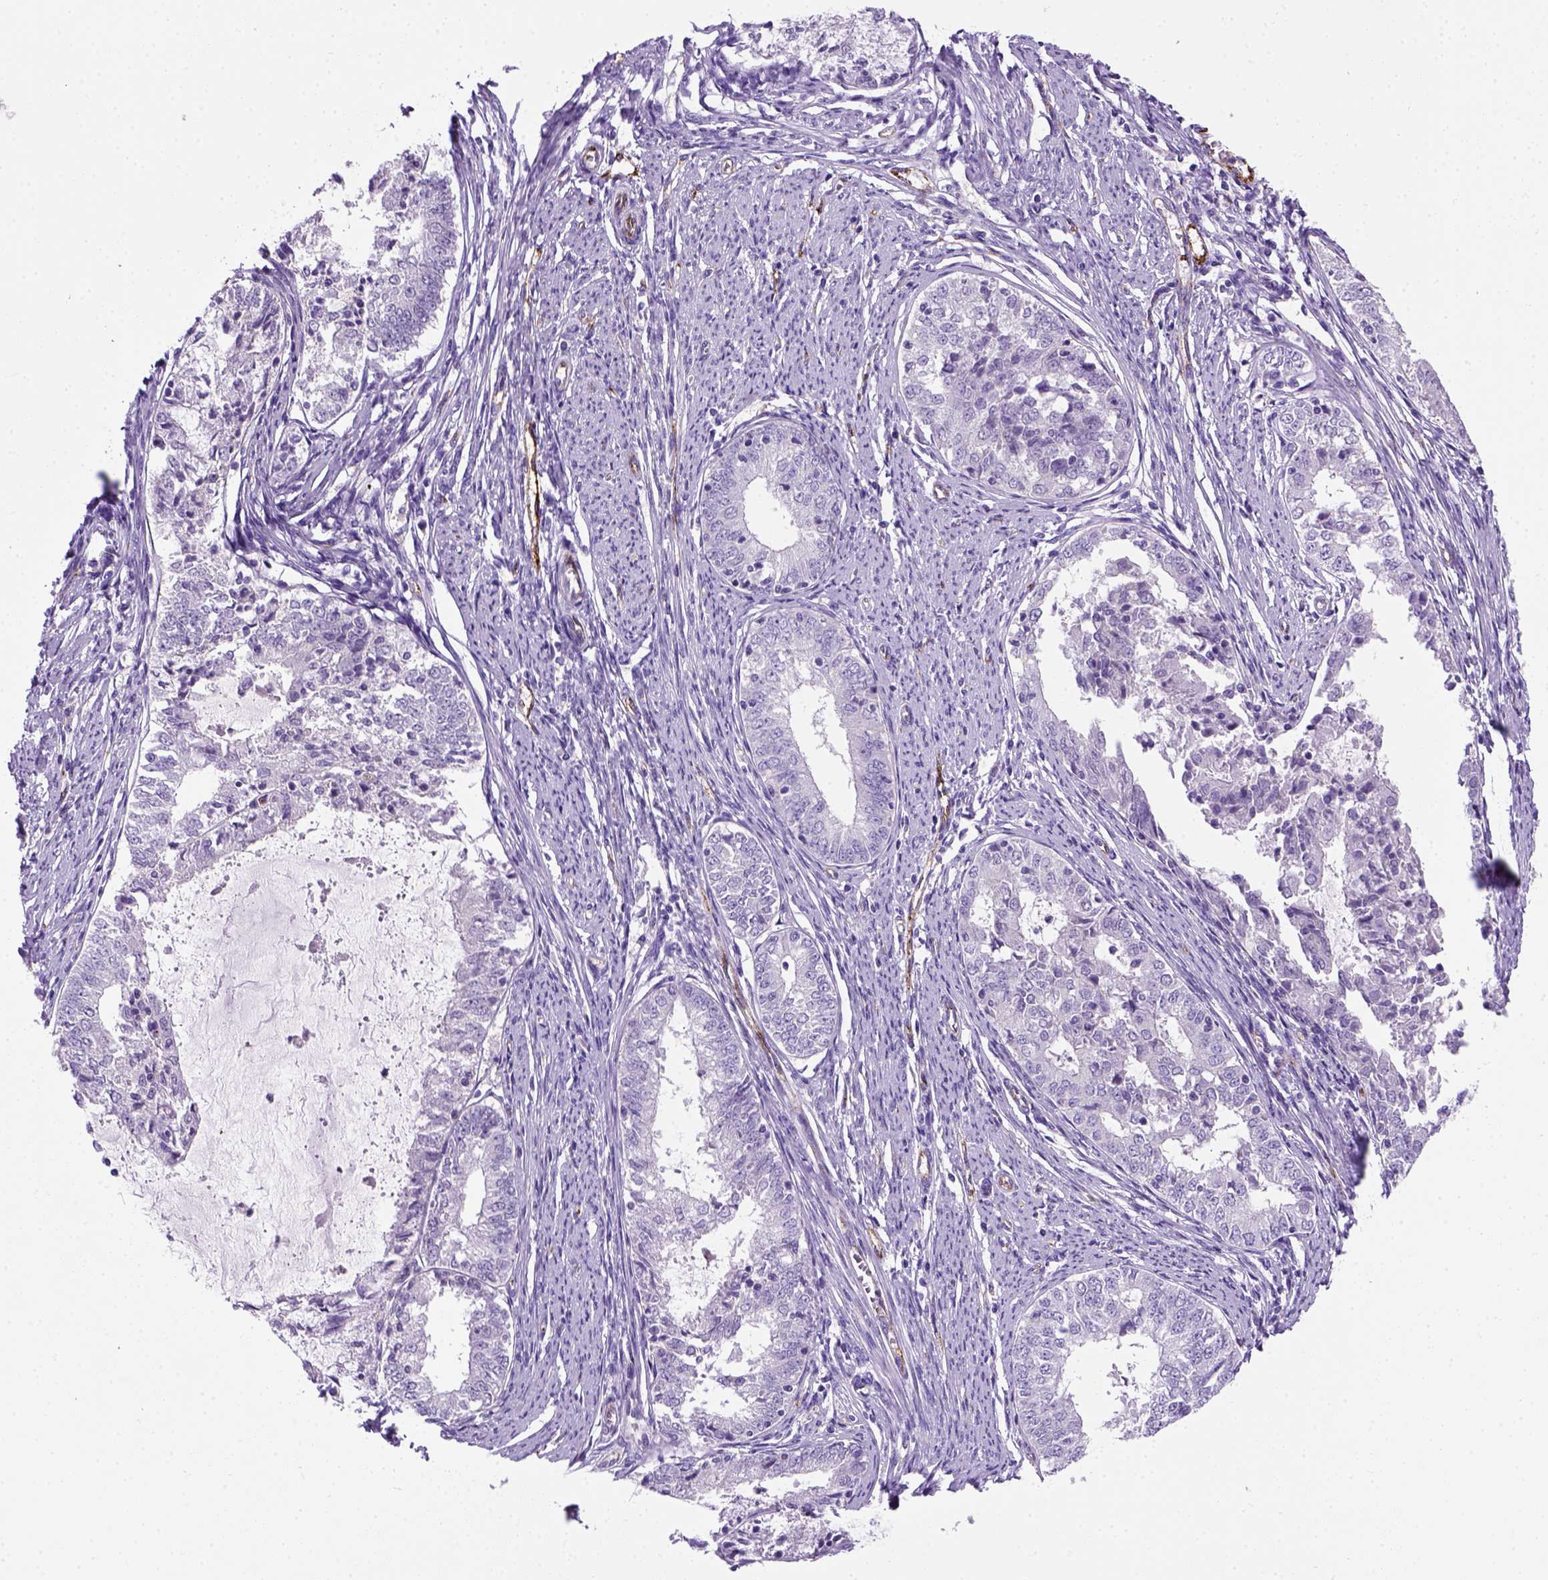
{"staining": {"intensity": "negative", "quantity": "none", "location": "none"}, "tissue": "endometrial cancer", "cell_type": "Tumor cells", "image_type": "cancer", "snomed": [{"axis": "morphology", "description": "Adenocarcinoma, NOS"}, {"axis": "topography", "description": "Endometrium"}], "caption": "Endometrial cancer (adenocarcinoma) stained for a protein using immunohistochemistry displays no positivity tumor cells.", "gene": "VWF", "patient": {"sex": "female", "age": 57}}